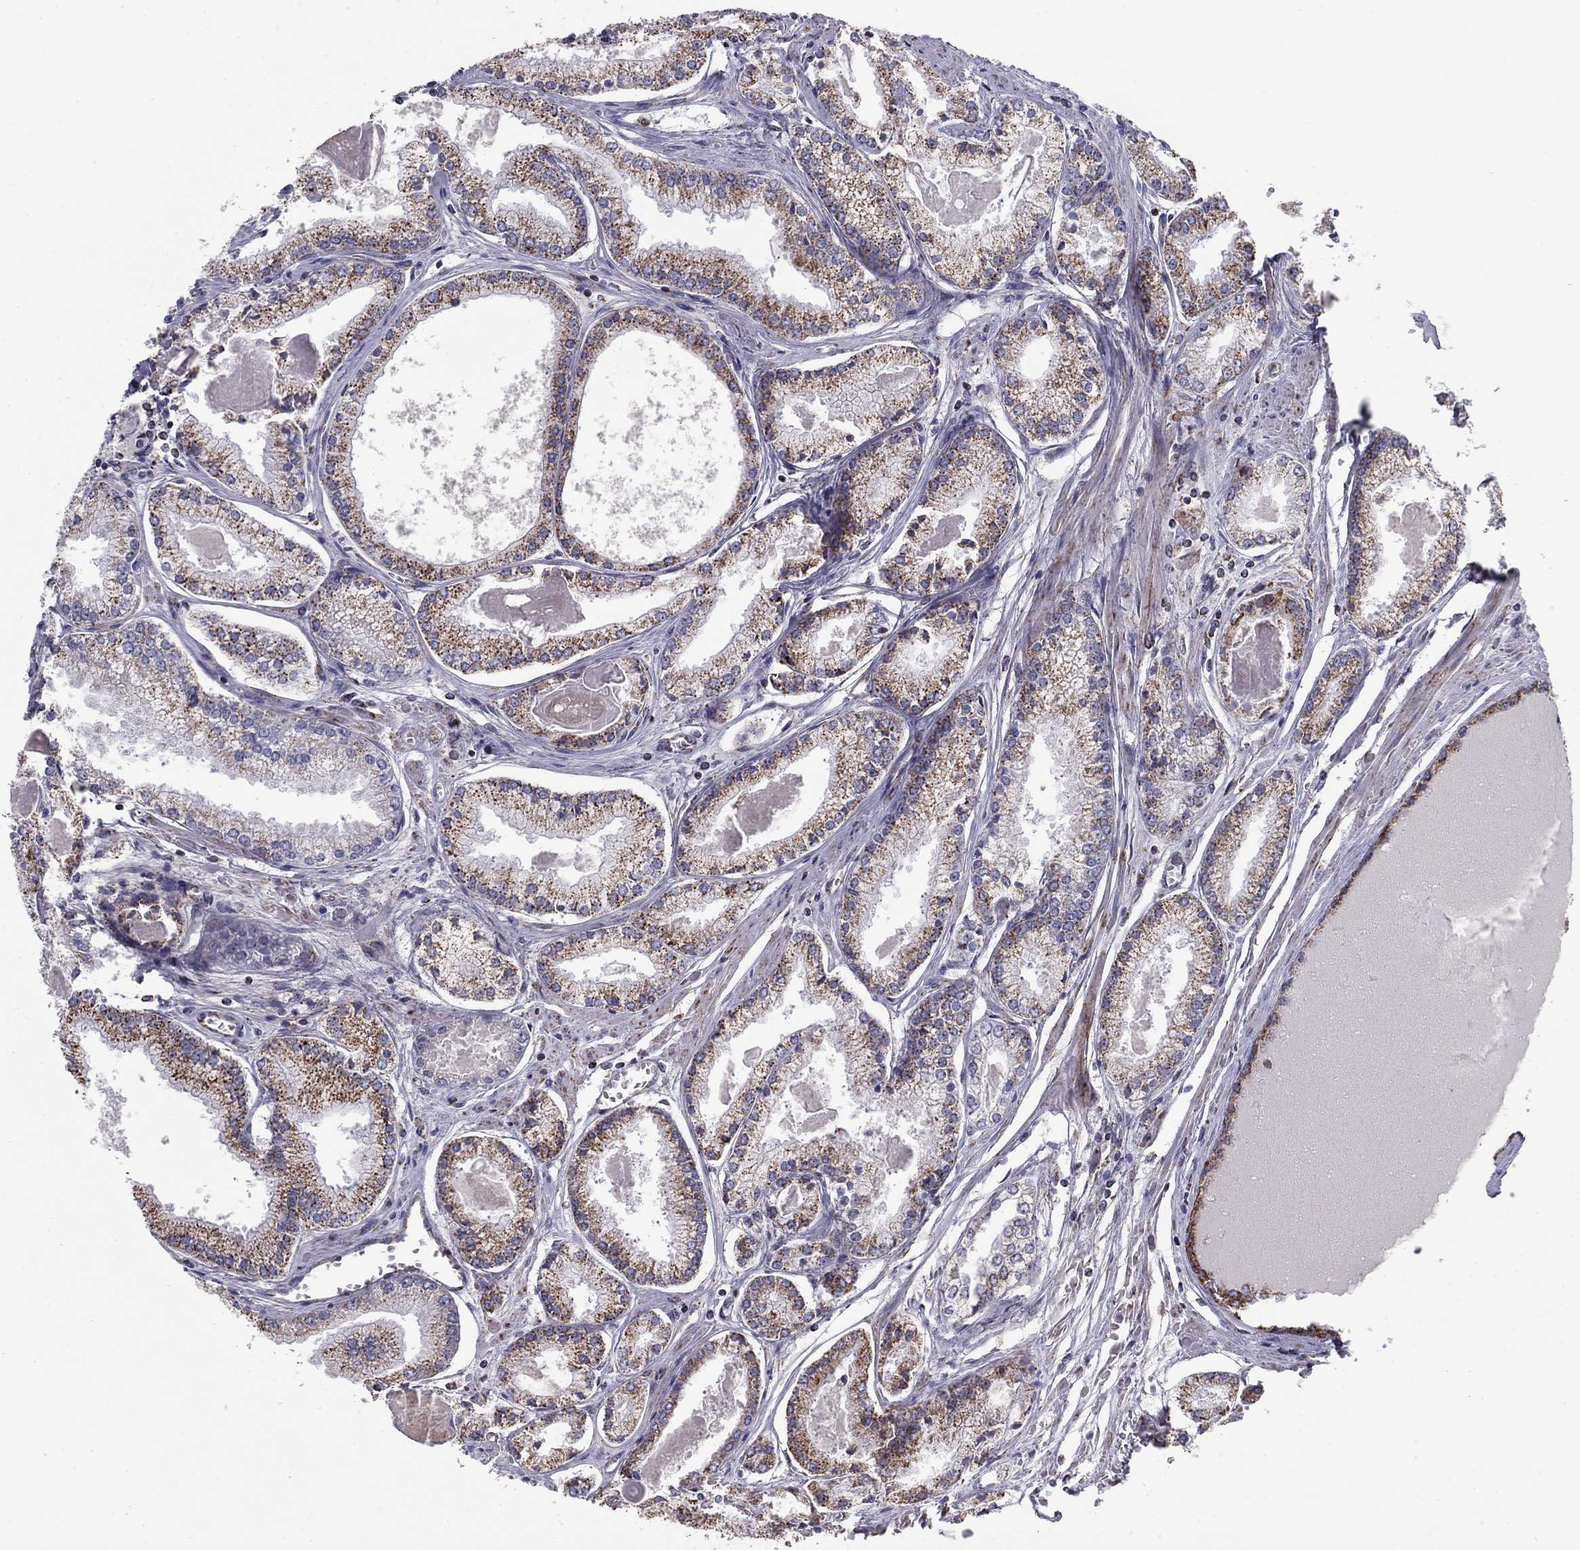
{"staining": {"intensity": "moderate", "quantity": ">75%", "location": "cytoplasmic/membranous"}, "tissue": "prostate cancer", "cell_type": "Tumor cells", "image_type": "cancer", "snomed": [{"axis": "morphology", "description": "Adenocarcinoma, NOS"}, {"axis": "topography", "description": "Prostate"}], "caption": "Adenocarcinoma (prostate) stained with a brown dye demonstrates moderate cytoplasmic/membranous positive expression in about >75% of tumor cells.", "gene": "NDUFV1", "patient": {"sex": "male", "age": 72}}